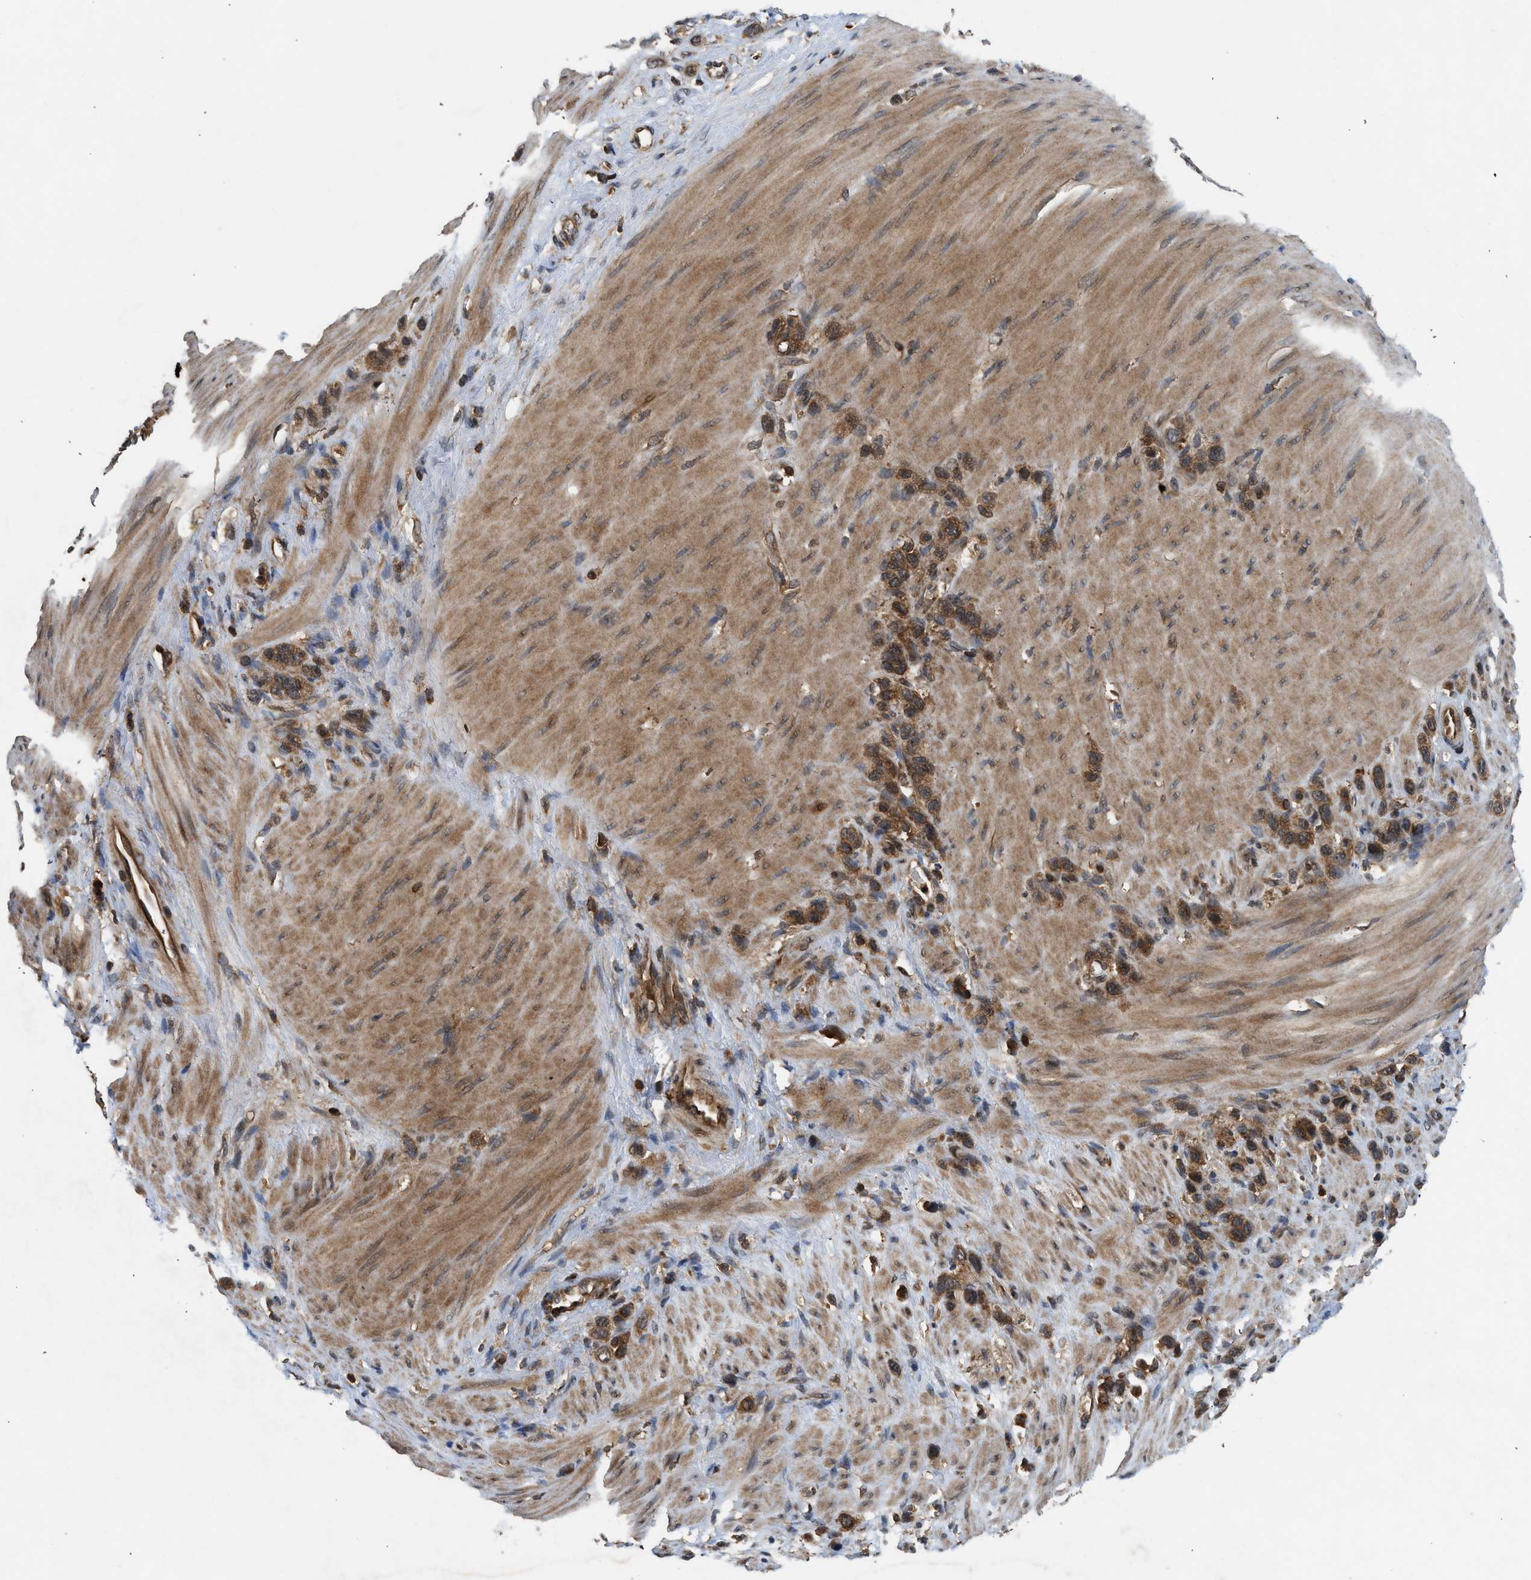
{"staining": {"intensity": "strong", "quantity": ">75%", "location": "cytoplasmic/membranous"}, "tissue": "stomach cancer", "cell_type": "Tumor cells", "image_type": "cancer", "snomed": [{"axis": "morphology", "description": "Adenocarcinoma, NOS"}, {"axis": "morphology", "description": "Adenocarcinoma, High grade"}, {"axis": "topography", "description": "Stomach, upper"}, {"axis": "topography", "description": "Stomach, lower"}], "caption": "Protein staining exhibits strong cytoplasmic/membranous expression in about >75% of tumor cells in stomach cancer.", "gene": "OXSR1", "patient": {"sex": "female", "age": 65}}